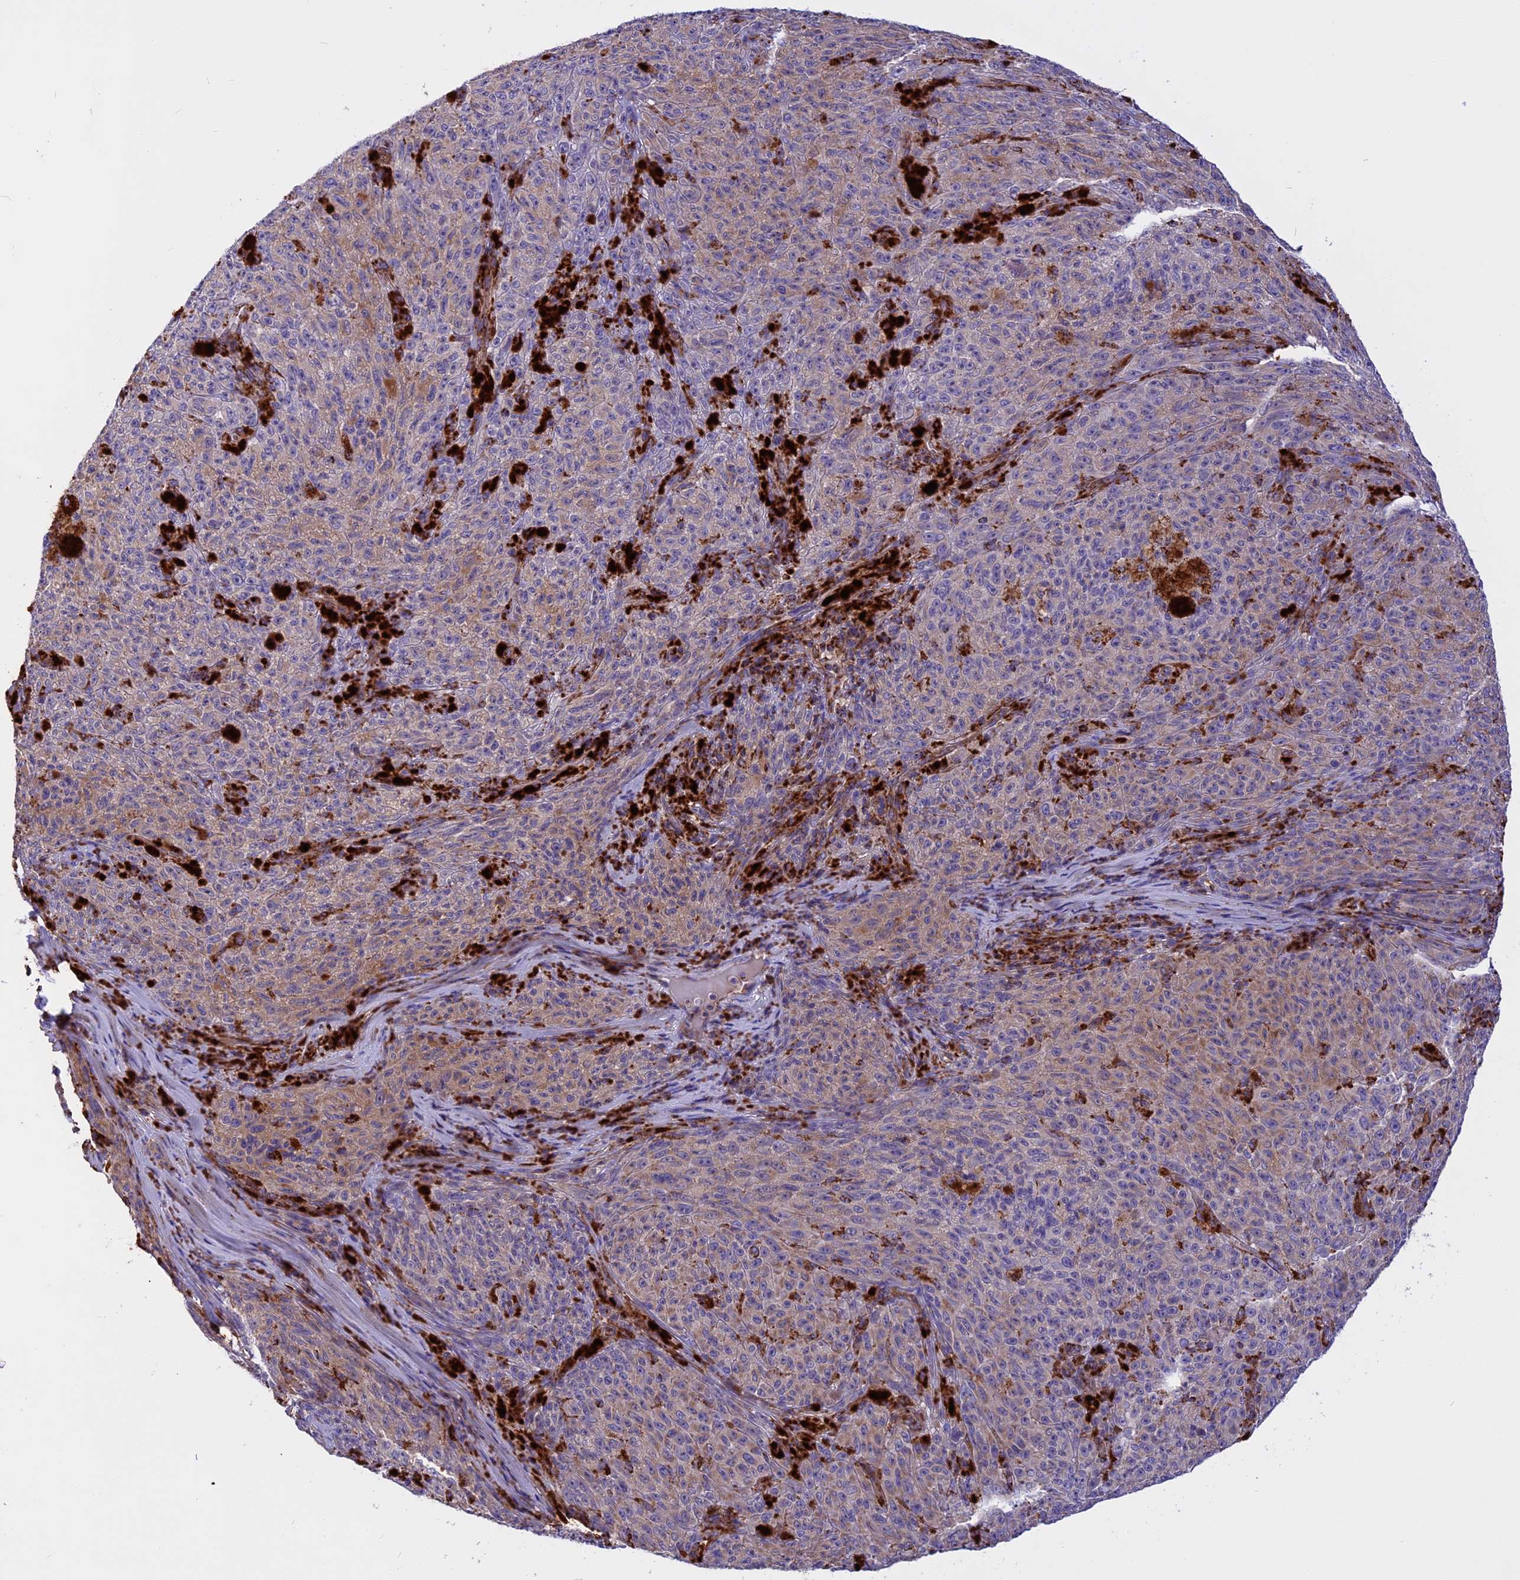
{"staining": {"intensity": "weak", "quantity": "25%-75%", "location": "cytoplasmic/membranous"}, "tissue": "melanoma", "cell_type": "Tumor cells", "image_type": "cancer", "snomed": [{"axis": "morphology", "description": "Malignant melanoma, NOS"}, {"axis": "topography", "description": "Skin"}], "caption": "IHC (DAB) staining of human melanoma reveals weak cytoplasmic/membranous protein staining in approximately 25%-75% of tumor cells.", "gene": "UQCRB", "patient": {"sex": "female", "age": 82}}